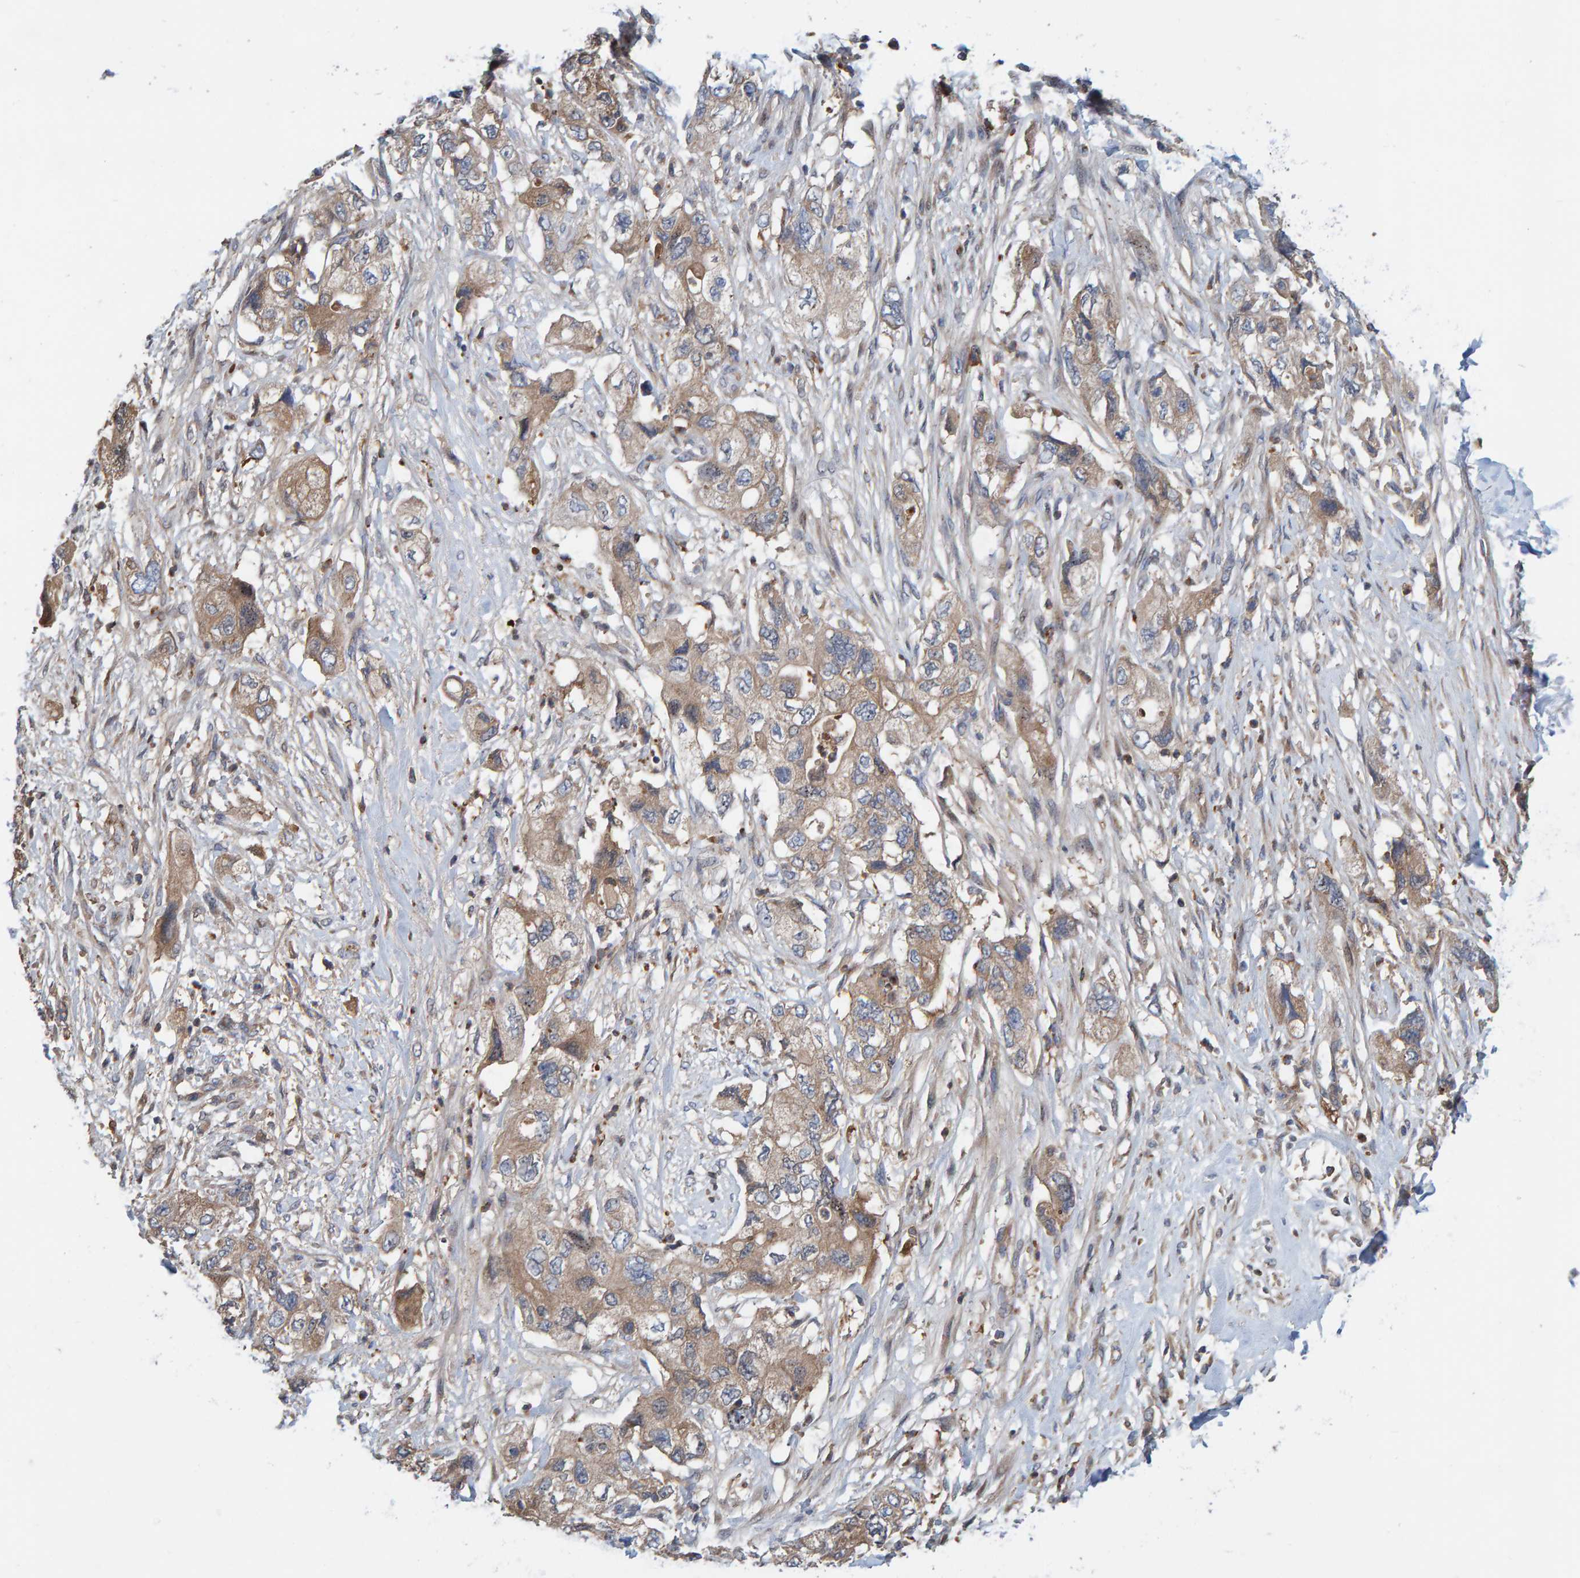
{"staining": {"intensity": "moderate", "quantity": ">75%", "location": "cytoplasmic/membranous"}, "tissue": "pancreatic cancer", "cell_type": "Tumor cells", "image_type": "cancer", "snomed": [{"axis": "morphology", "description": "Adenocarcinoma, NOS"}, {"axis": "topography", "description": "Pancreas"}], "caption": "This is a micrograph of immunohistochemistry staining of pancreatic cancer, which shows moderate staining in the cytoplasmic/membranous of tumor cells.", "gene": "KIAA0753", "patient": {"sex": "female", "age": 73}}